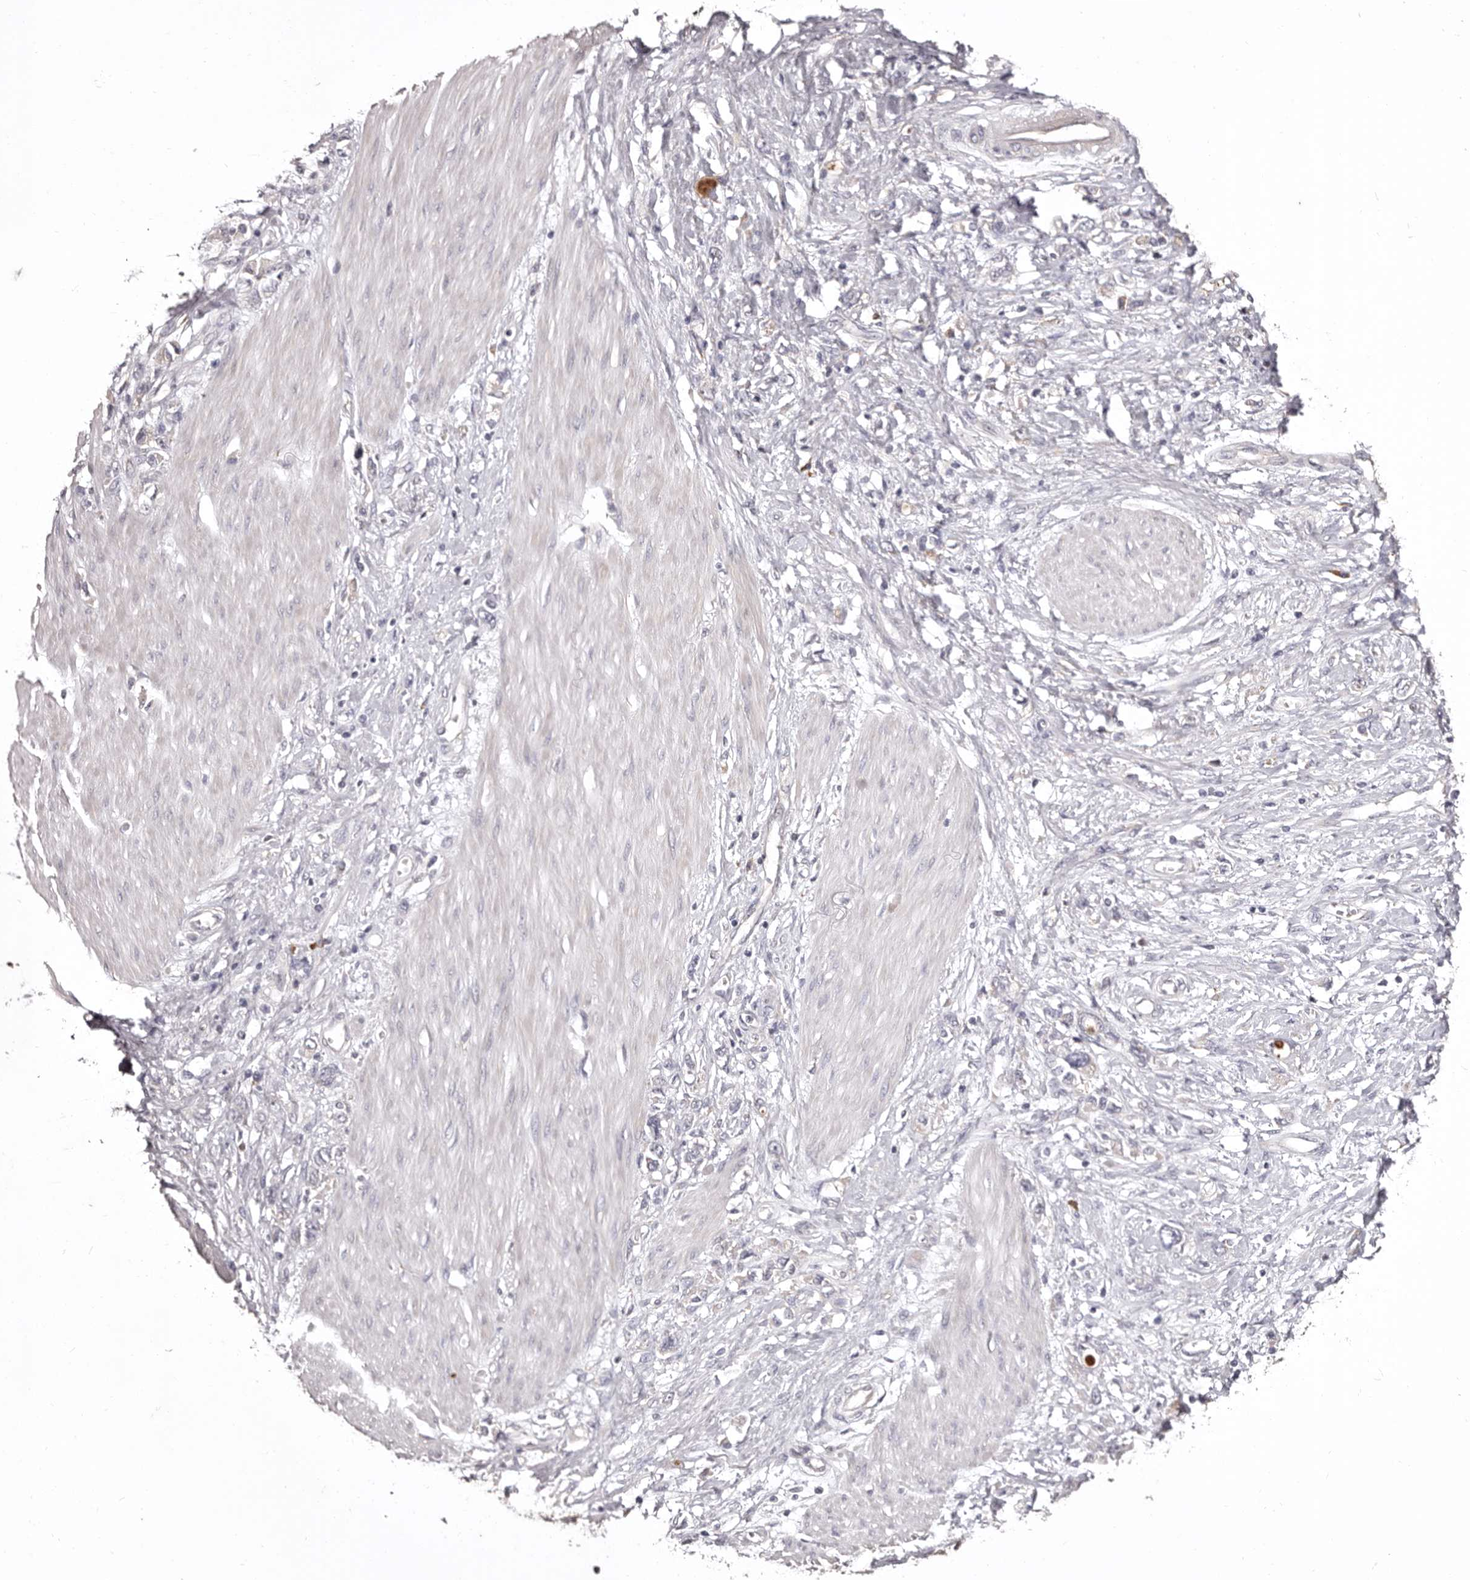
{"staining": {"intensity": "negative", "quantity": "none", "location": "none"}, "tissue": "stomach cancer", "cell_type": "Tumor cells", "image_type": "cancer", "snomed": [{"axis": "morphology", "description": "Adenocarcinoma, NOS"}, {"axis": "topography", "description": "Stomach"}], "caption": "Tumor cells are negative for brown protein staining in stomach adenocarcinoma.", "gene": "ETNK1", "patient": {"sex": "female", "age": 76}}